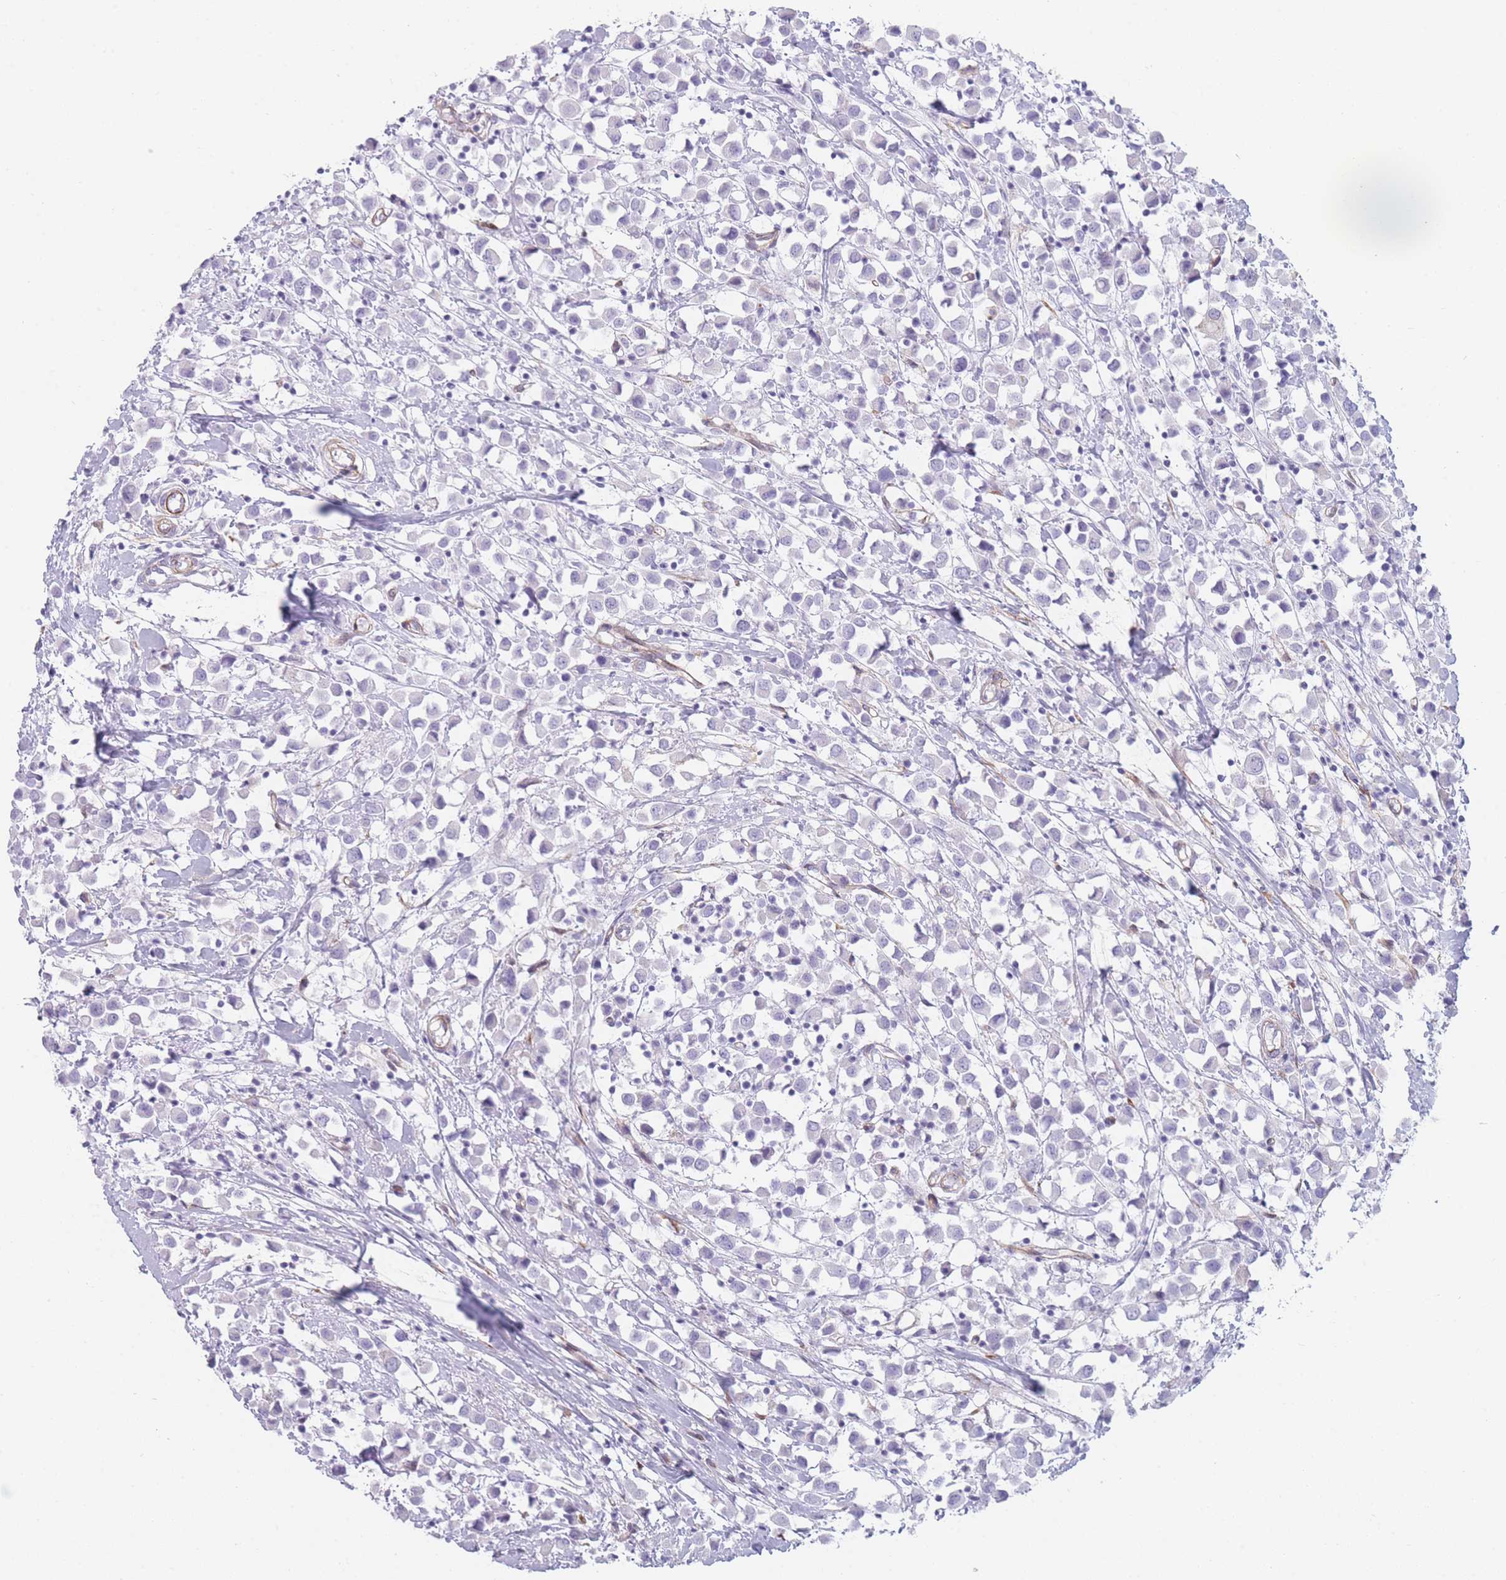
{"staining": {"intensity": "negative", "quantity": "none", "location": "none"}, "tissue": "breast cancer", "cell_type": "Tumor cells", "image_type": "cancer", "snomed": [{"axis": "morphology", "description": "Duct carcinoma"}, {"axis": "topography", "description": "Breast"}], "caption": "IHC image of neoplastic tissue: intraductal carcinoma (breast) stained with DAB shows no significant protein staining in tumor cells.", "gene": "IFNA6", "patient": {"sex": "female", "age": 61}}